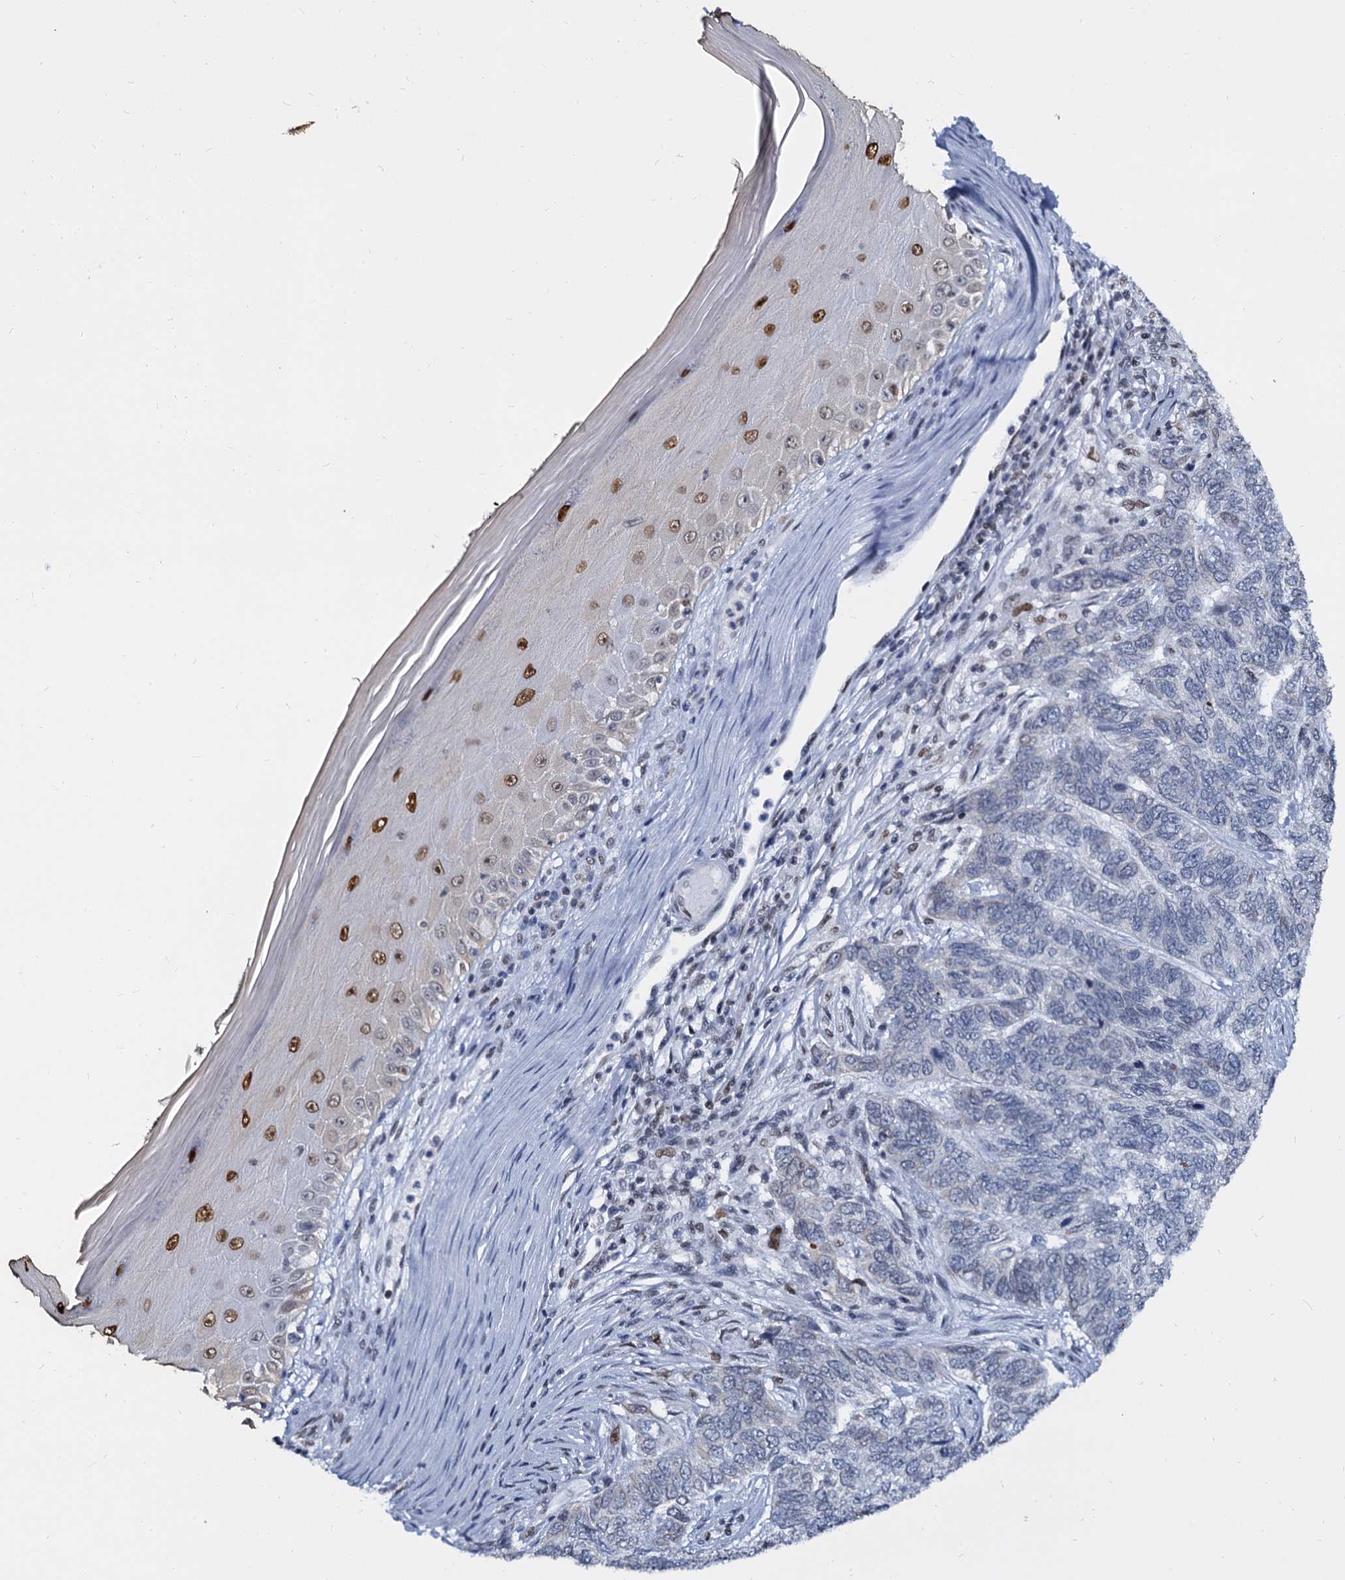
{"staining": {"intensity": "negative", "quantity": "none", "location": "none"}, "tissue": "skin cancer", "cell_type": "Tumor cells", "image_type": "cancer", "snomed": [{"axis": "morphology", "description": "Basal cell carcinoma"}, {"axis": "topography", "description": "Skin"}], "caption": "Protein analysis of skin basal cell carcinoma reveals no significant positivity in tumor cells.", "gene": "CMAS", "patient": {"sex": "female", "age": 65}}